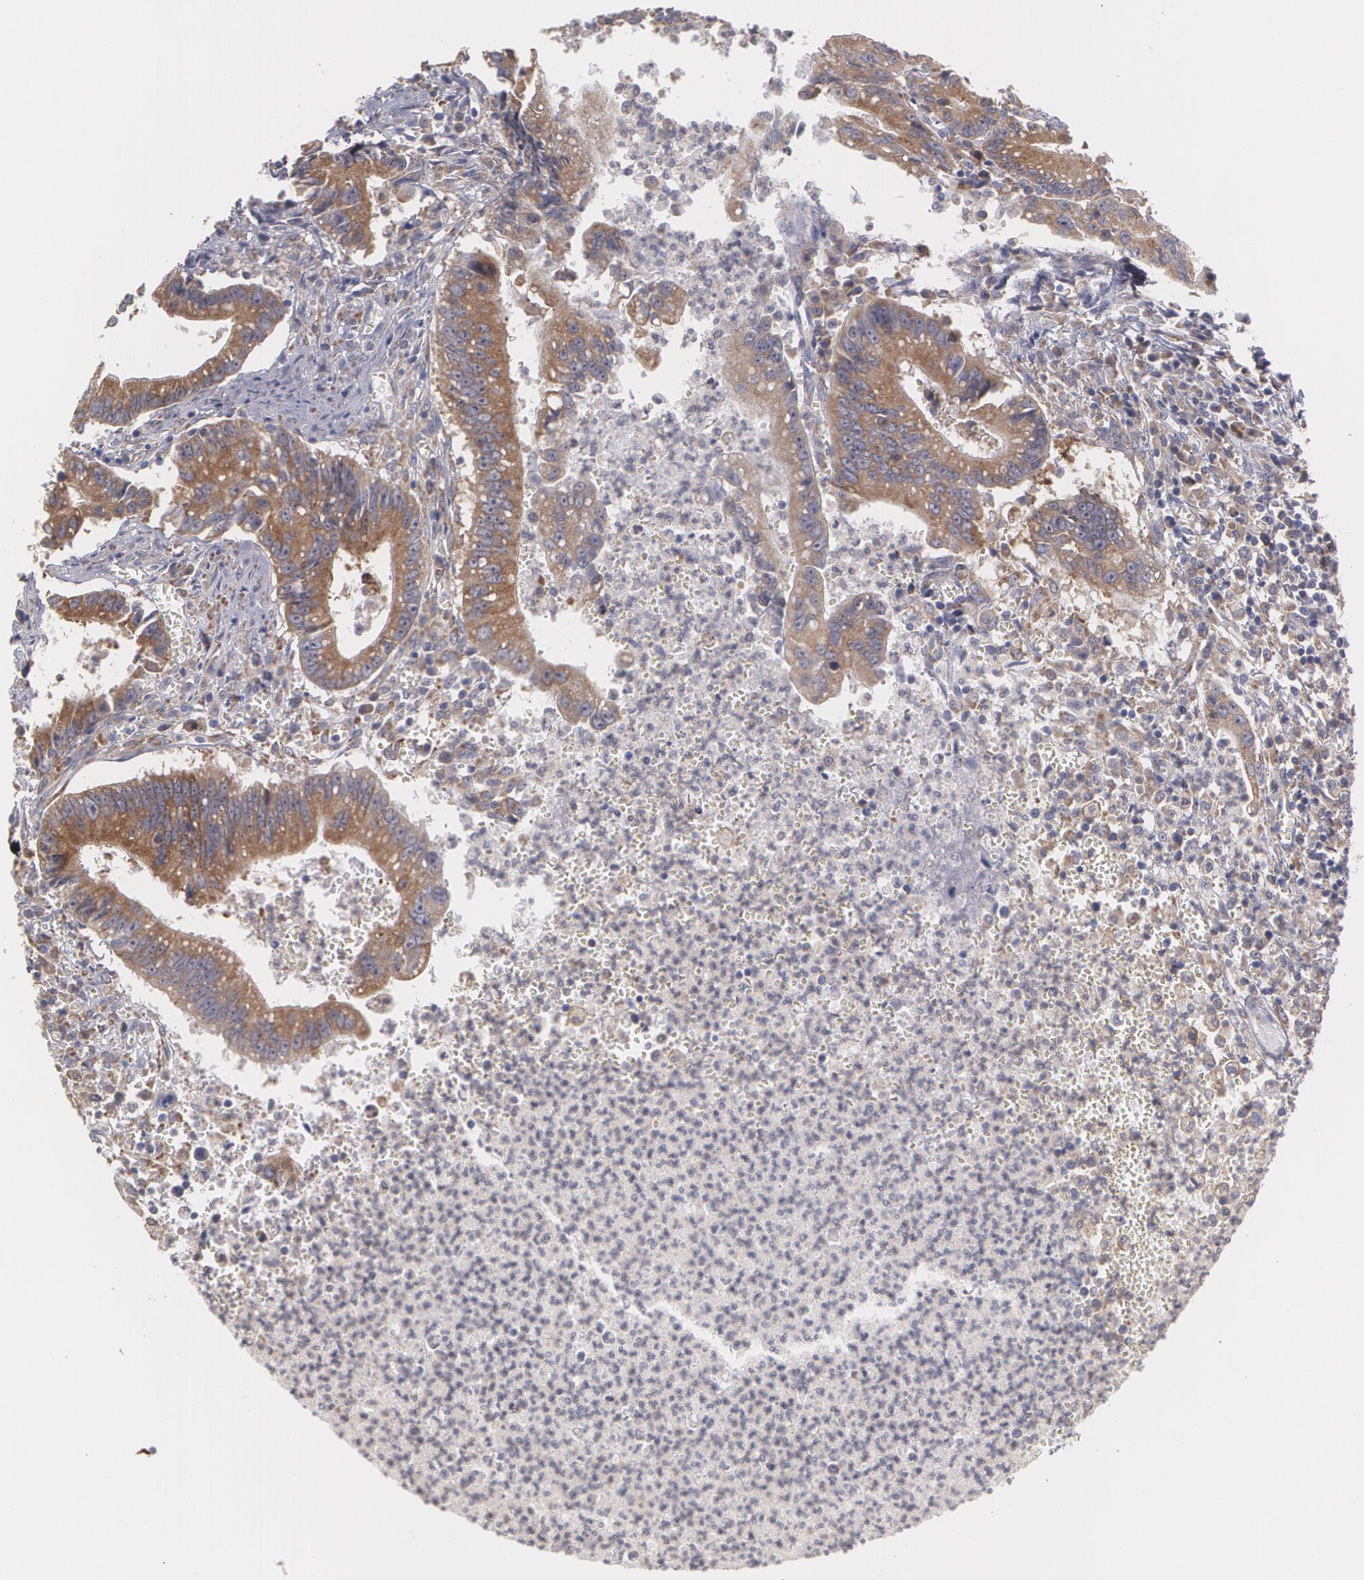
{"staining": {"intensity": "moderate", "quantity": ">75%", "location": "cytoplasmic/membranous"}, "tissue": "colorectal cancer", "cell_type": "Tumor cells", "image_type": "cancer", "snomed": [{"axis": "morphology", "description": "Adenocarcinoma, NOS"}, {"axis": "topography", "description": "Rectum"}], "caption": "Protein expression analysis of colorectal cancer (adenocarcinoma) displays moderate cytoplasmic/membranous staining in approximately >75% of tumor cells.", "gene": "MTHFD1", "patient": {"sex": "female", "age": 81}}